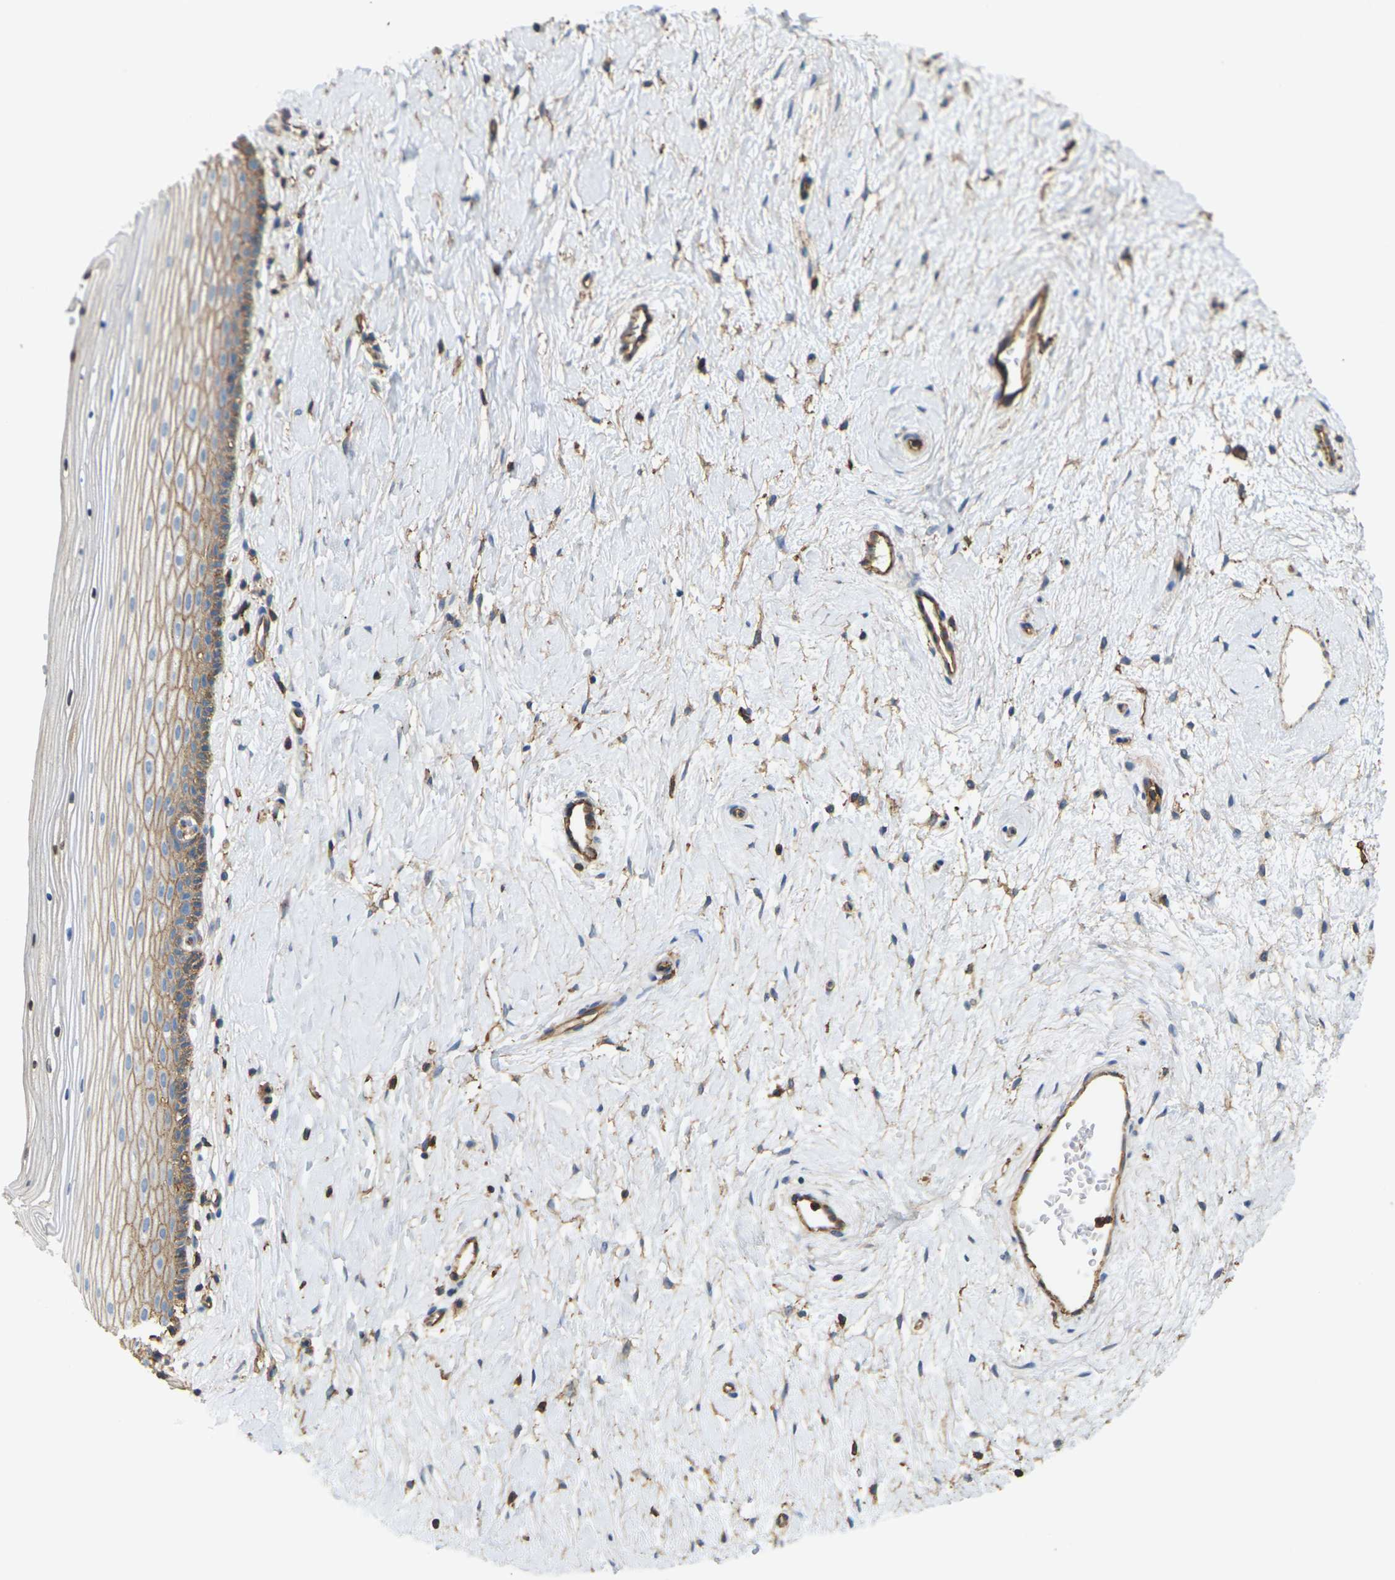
{"staining": {"intensity": "moderate", "quantity": ">75%", "location": "cytoplasmic/membranous"}, "tissue": "cervix", "cell_type": "Glandular cells", "image_type": "normal", "snomed": [{"axis": "morphology", "description": "Normal tissue, NOS"}, {"axis": "topography", "description": "Cervix"}], "caption": "IHC of benign cervix displays medium levels of moderate cytoplasmic/membranous staining in approximately >75% of glandular cells.", "gene": "IQGAP1", "patient": {"sex": "female", "age": 39}}